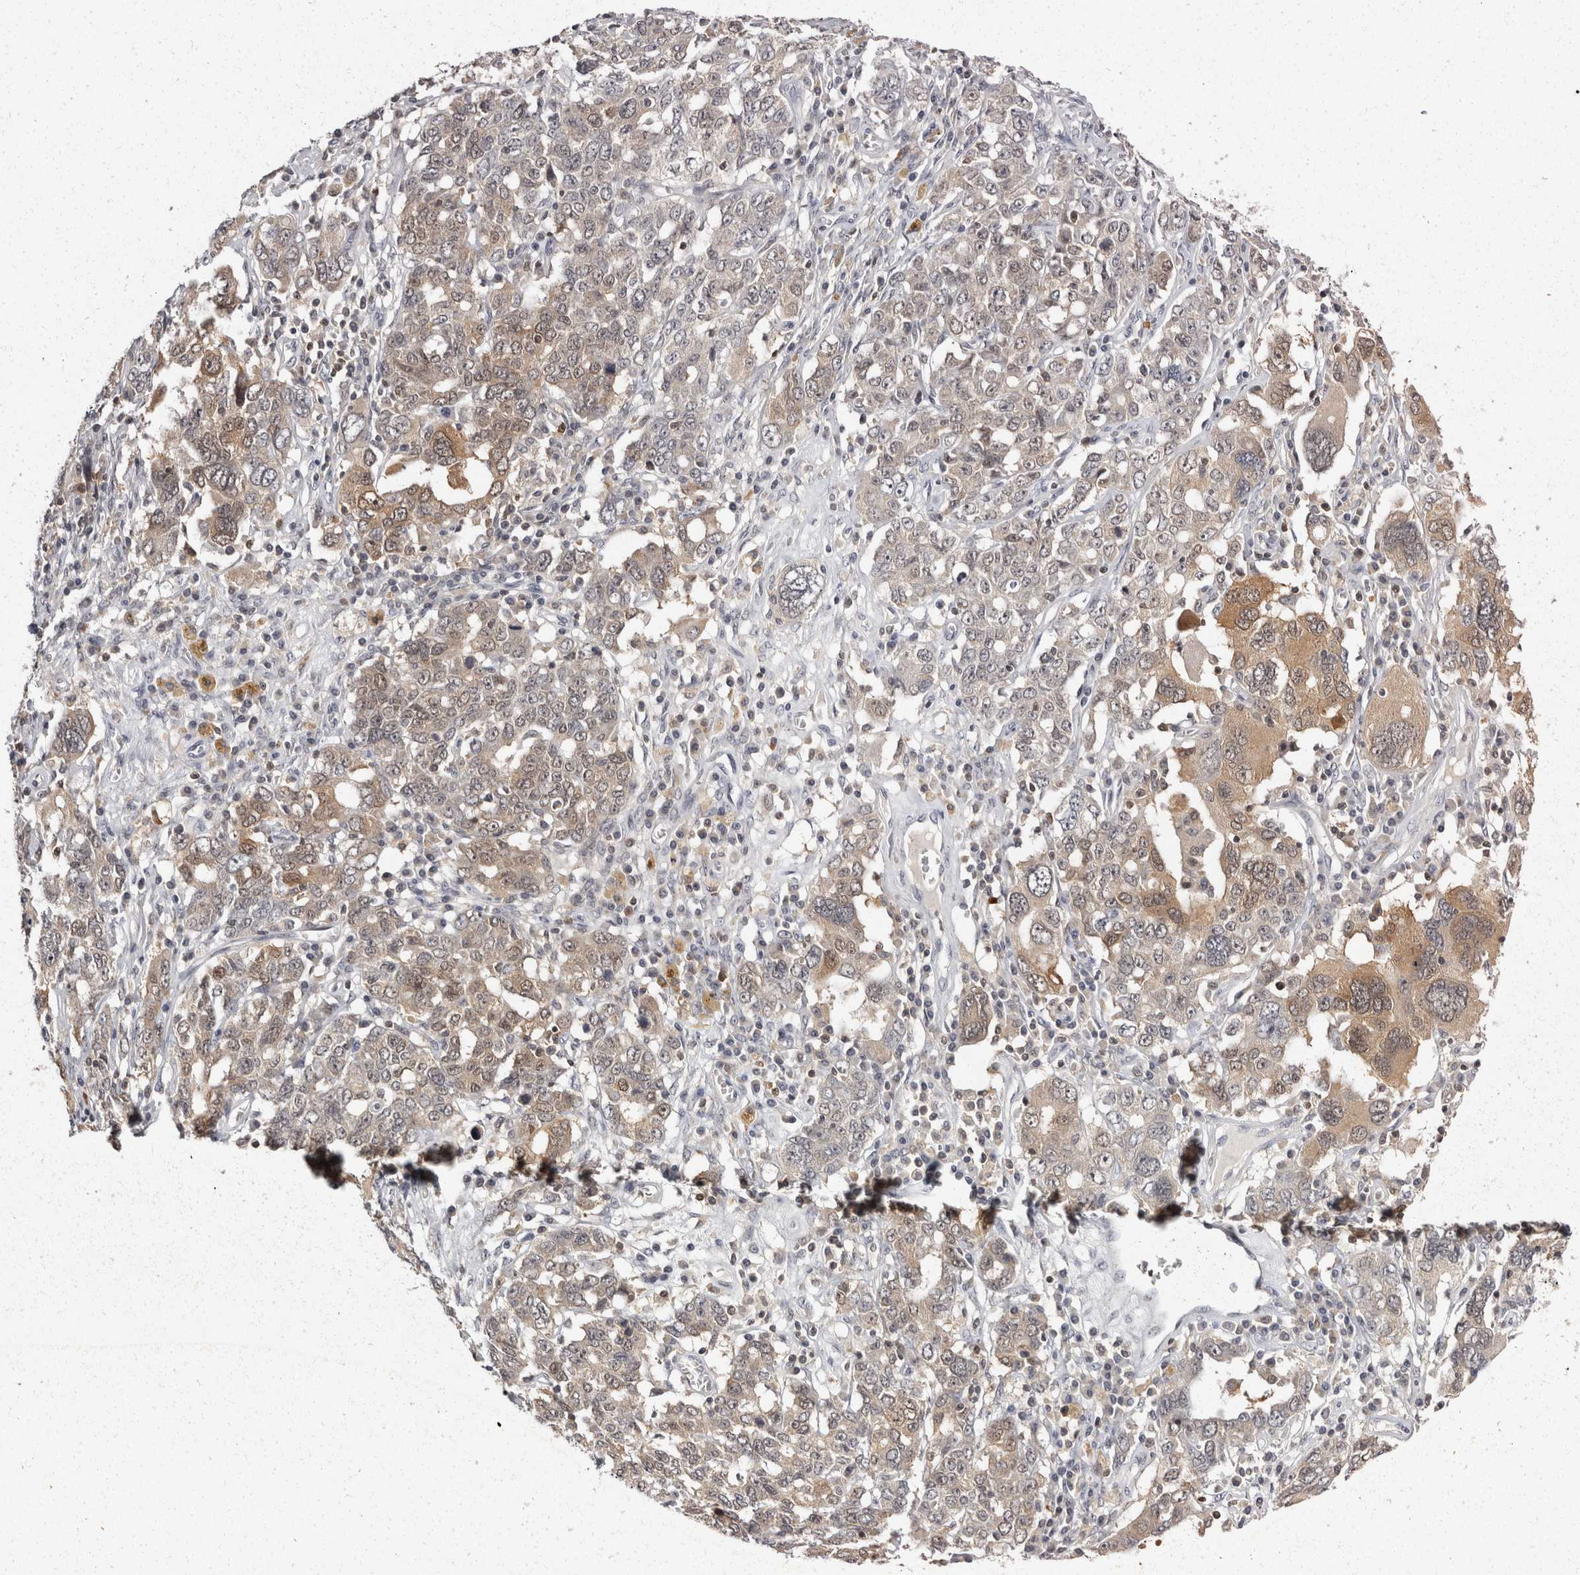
{"staining": {"intensity": "weak", "quantity": ">75%", "location": "cytoplasmic/membranous"}, "tissue": "ovarian cancer", "cell_type": "Tumor cells", "image_type": "cancer", "snomed": [{"axis": "morphology", "description": "Carcinoma, endometroid"}, {"axis": "topography", "description": "Ovary"}], "caption": "Protein expression by IHC displays weak cytoplasmic/membranous positivity in approximately >75% of tumor cells in ovarian cancer (endometroid carcinoma). Using DAB (brown) and hematoxylin (blue) stains, captured at high magnification using brightfield microscopy.", "gene": "ACAT2", "patient": {"sex": "female", "age": 62}}